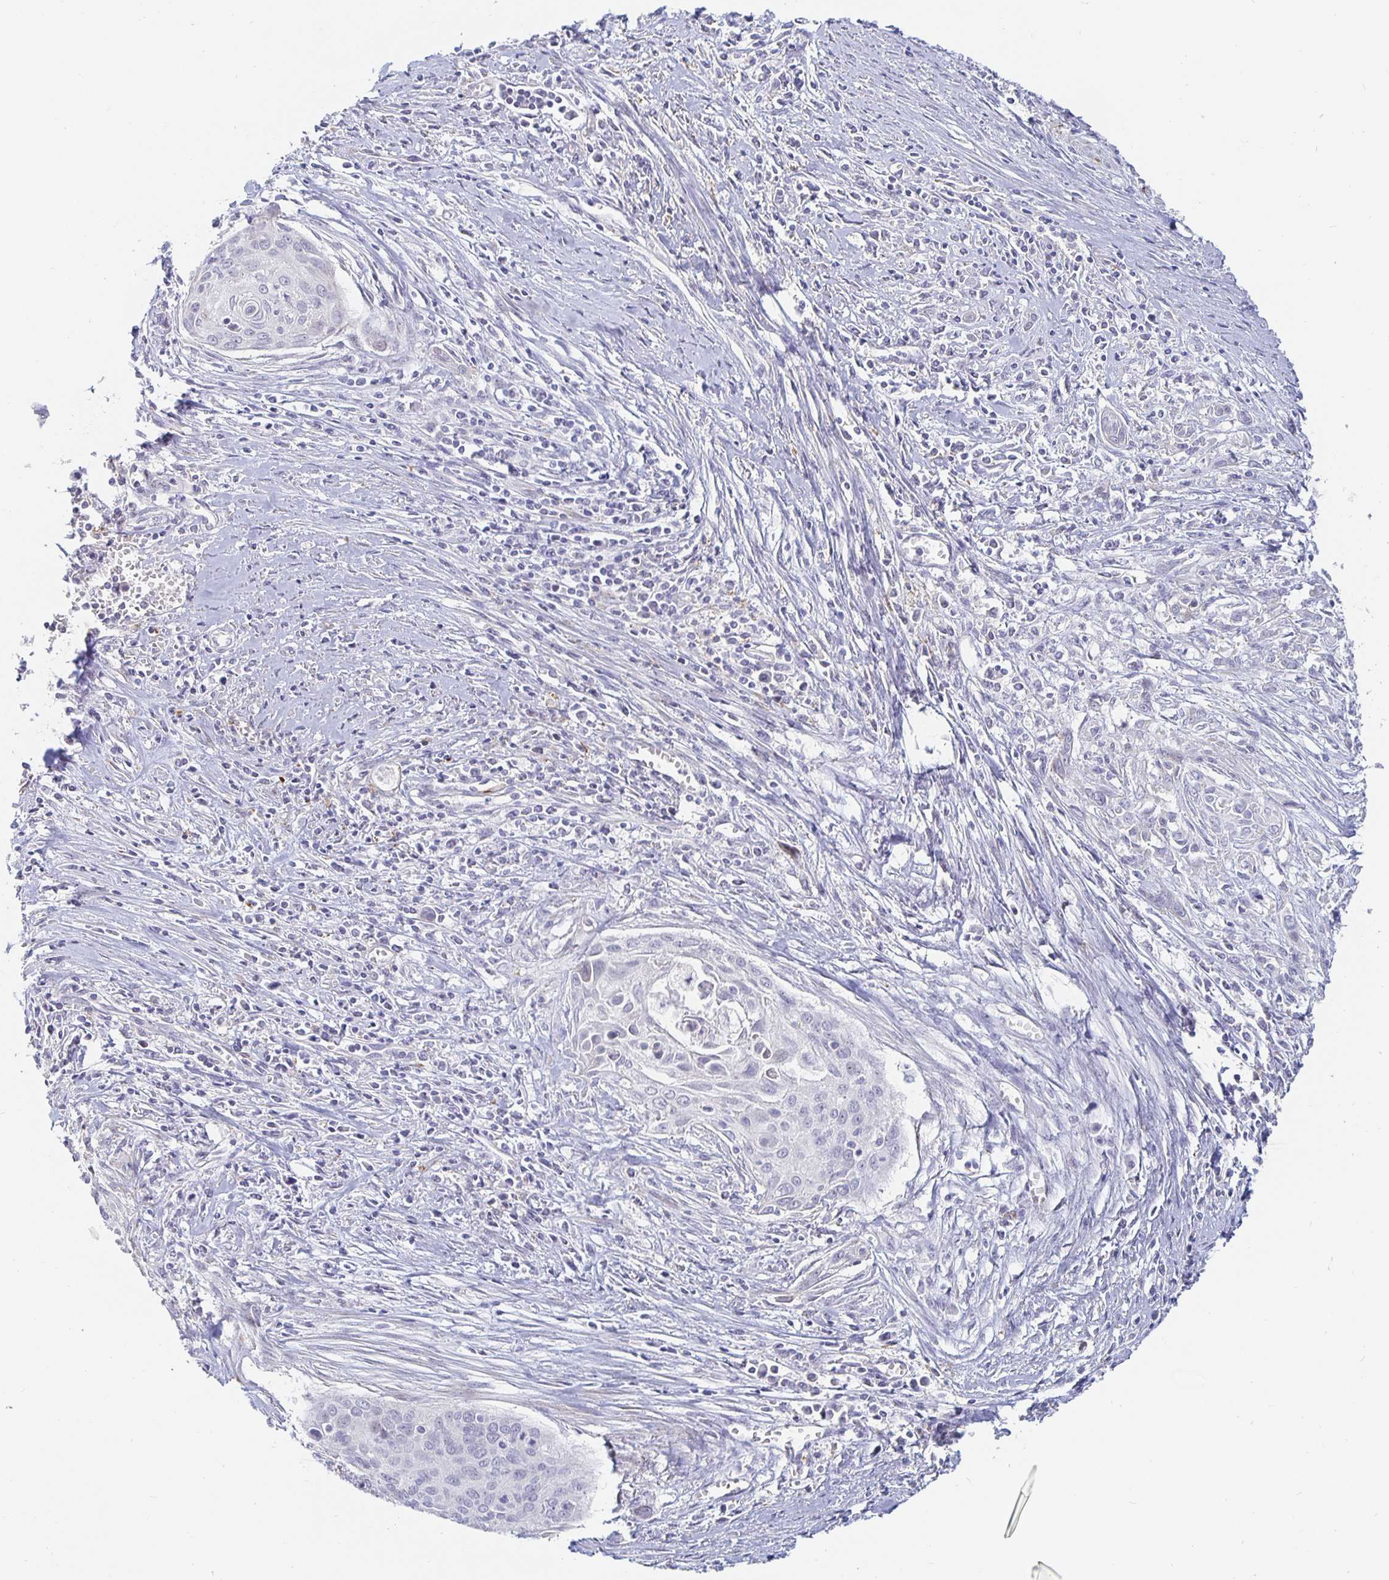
{"staining": {"intensity": "negative", "quantity": "none", "location": "none"}, "tissue": "cervical cancer", "cell_type": "Tumor cells", "image_type": "cancer", "snomed": [{"axis": "morphology", "description": "Squamous cell carcinoma, NOS"}, {"axis": "topography", "description": "Cervix"}], "caption": "The image exhibits no staining of tumor cells in cervical squamous cell carcinoma.", "gene": "S100G", "patient": {"sex": "female", "age": 55}}